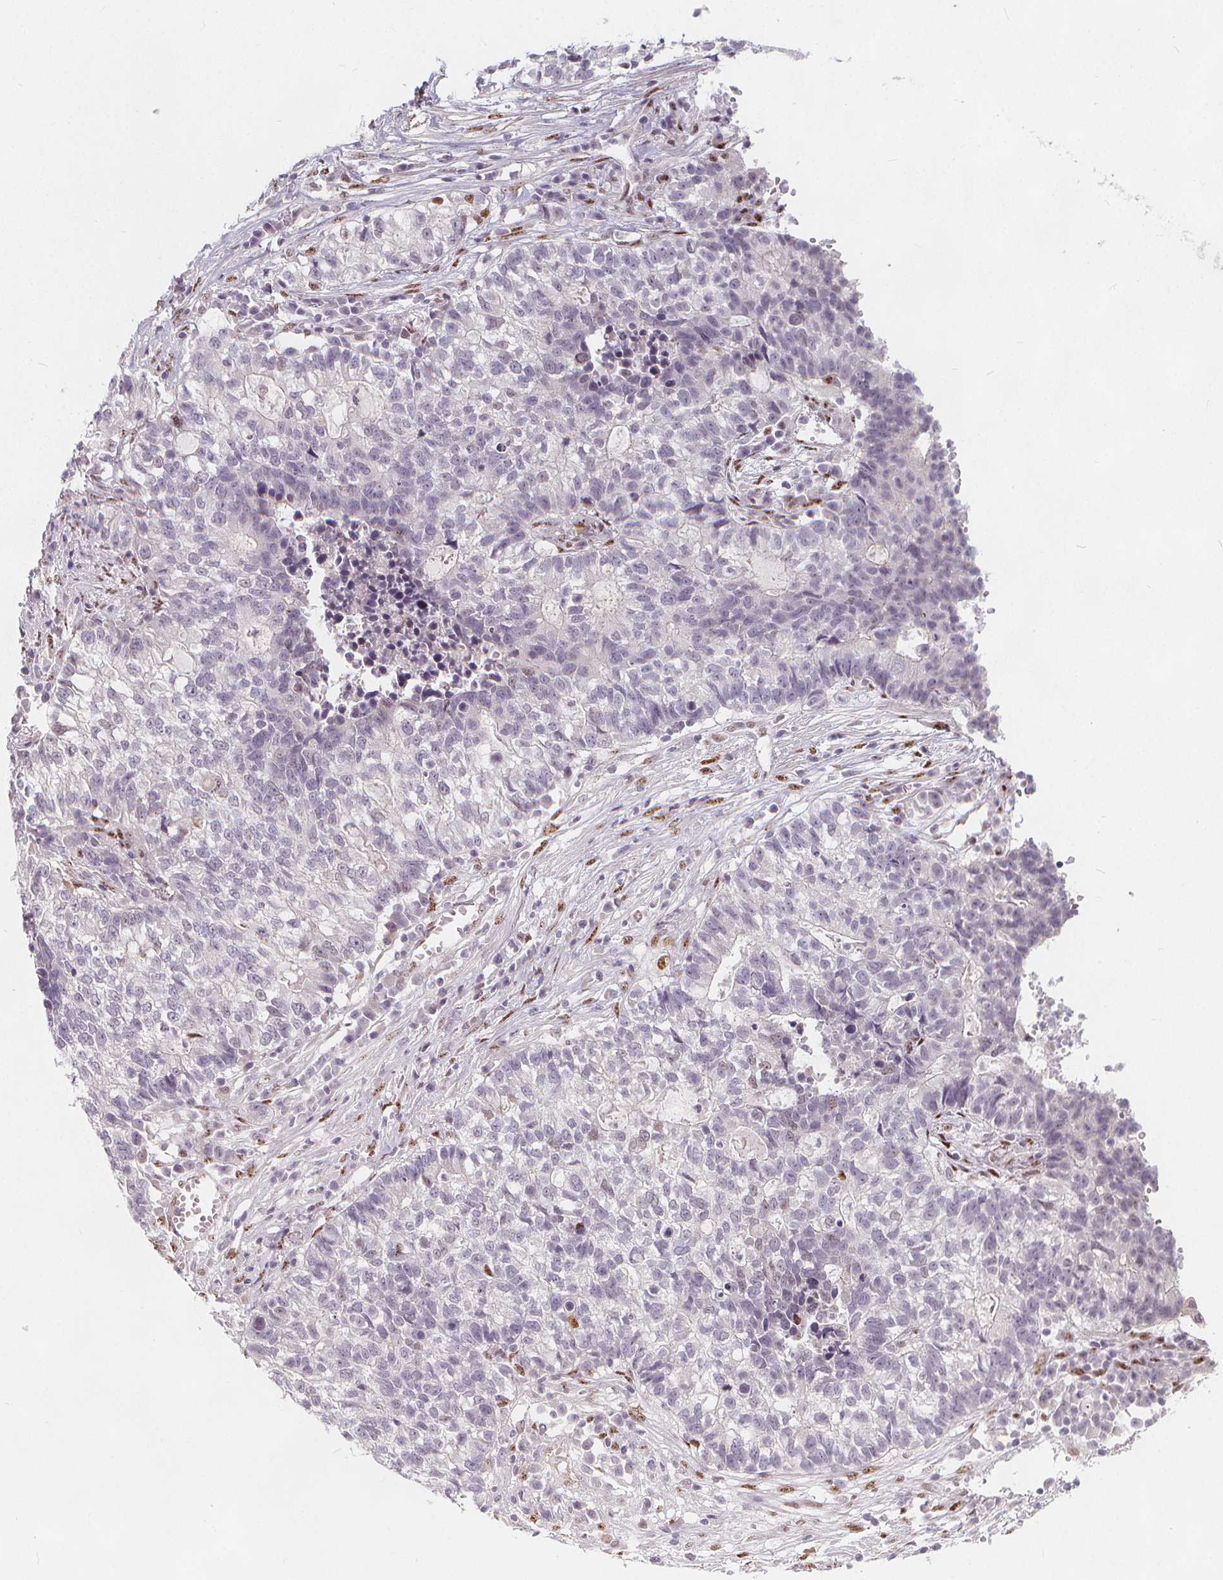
{"staining": {"intensity": "negative", "quantity": "none", "location": "none"}, "tissue": "lung cancer", "cell_type": "Tumor cells", "image_type": "cancer", "snomed": [{"axis": "morphology", "description": "Adenocarcinoma, NOS"}, {"axis": "topography", "description": "Lung"}], "caption": "This is a photomicrograph of immunohistochemistry (IHC) staining of lung adenocarcinoma, which shows no expression in tumor cells.", "gene": "DRC3", "patient": {"sex": "male", "age": 57}}